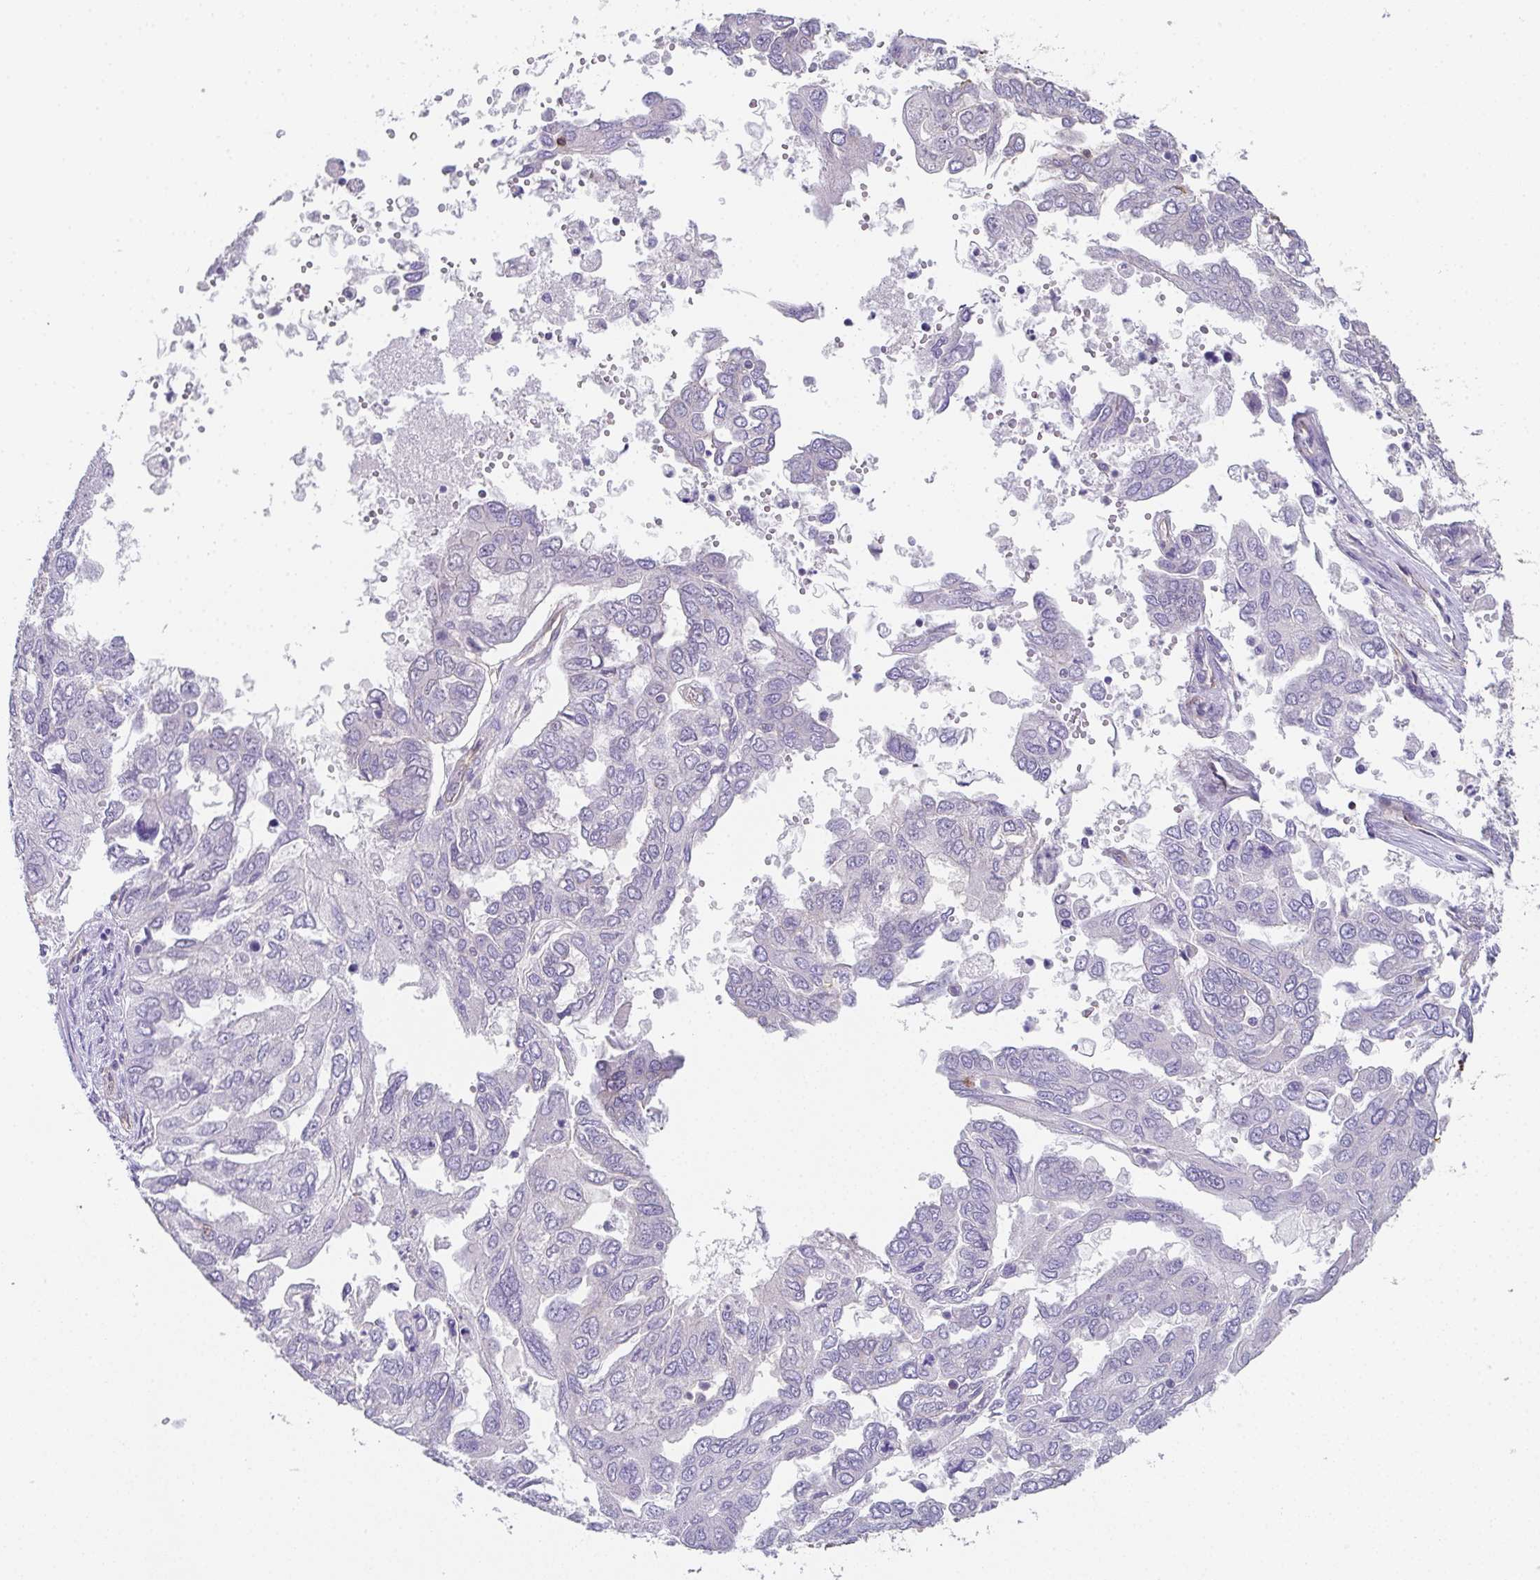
{"staining": {"intensity": "negative", "quantity": "none", "location": "none"}, "tissue": "ovarian cancer", "cell_type": "Tumor cells", "image_type": "cancer", "snomed": [{"axis": "morphology", "description": "Cystadenocarcinoma, serous, NOS"}, {"axis": "topography", "description": "Ovary"}], "caption": "An immunohistochemistry histopathology image of ovarian cancer (serous cystadenocarcinoma) is shown. There is no staining in tumor cells of ovarian cancer (serous cystadenocarcinoma). (Stains: DAB (3,3'-diaminobenzidine) IHC with hematoxylin counter stain, Microscopy: brightfield microscopy at high magnification).", "gene": "DBN1", "patient": {"sex": "female", "age": 53}}